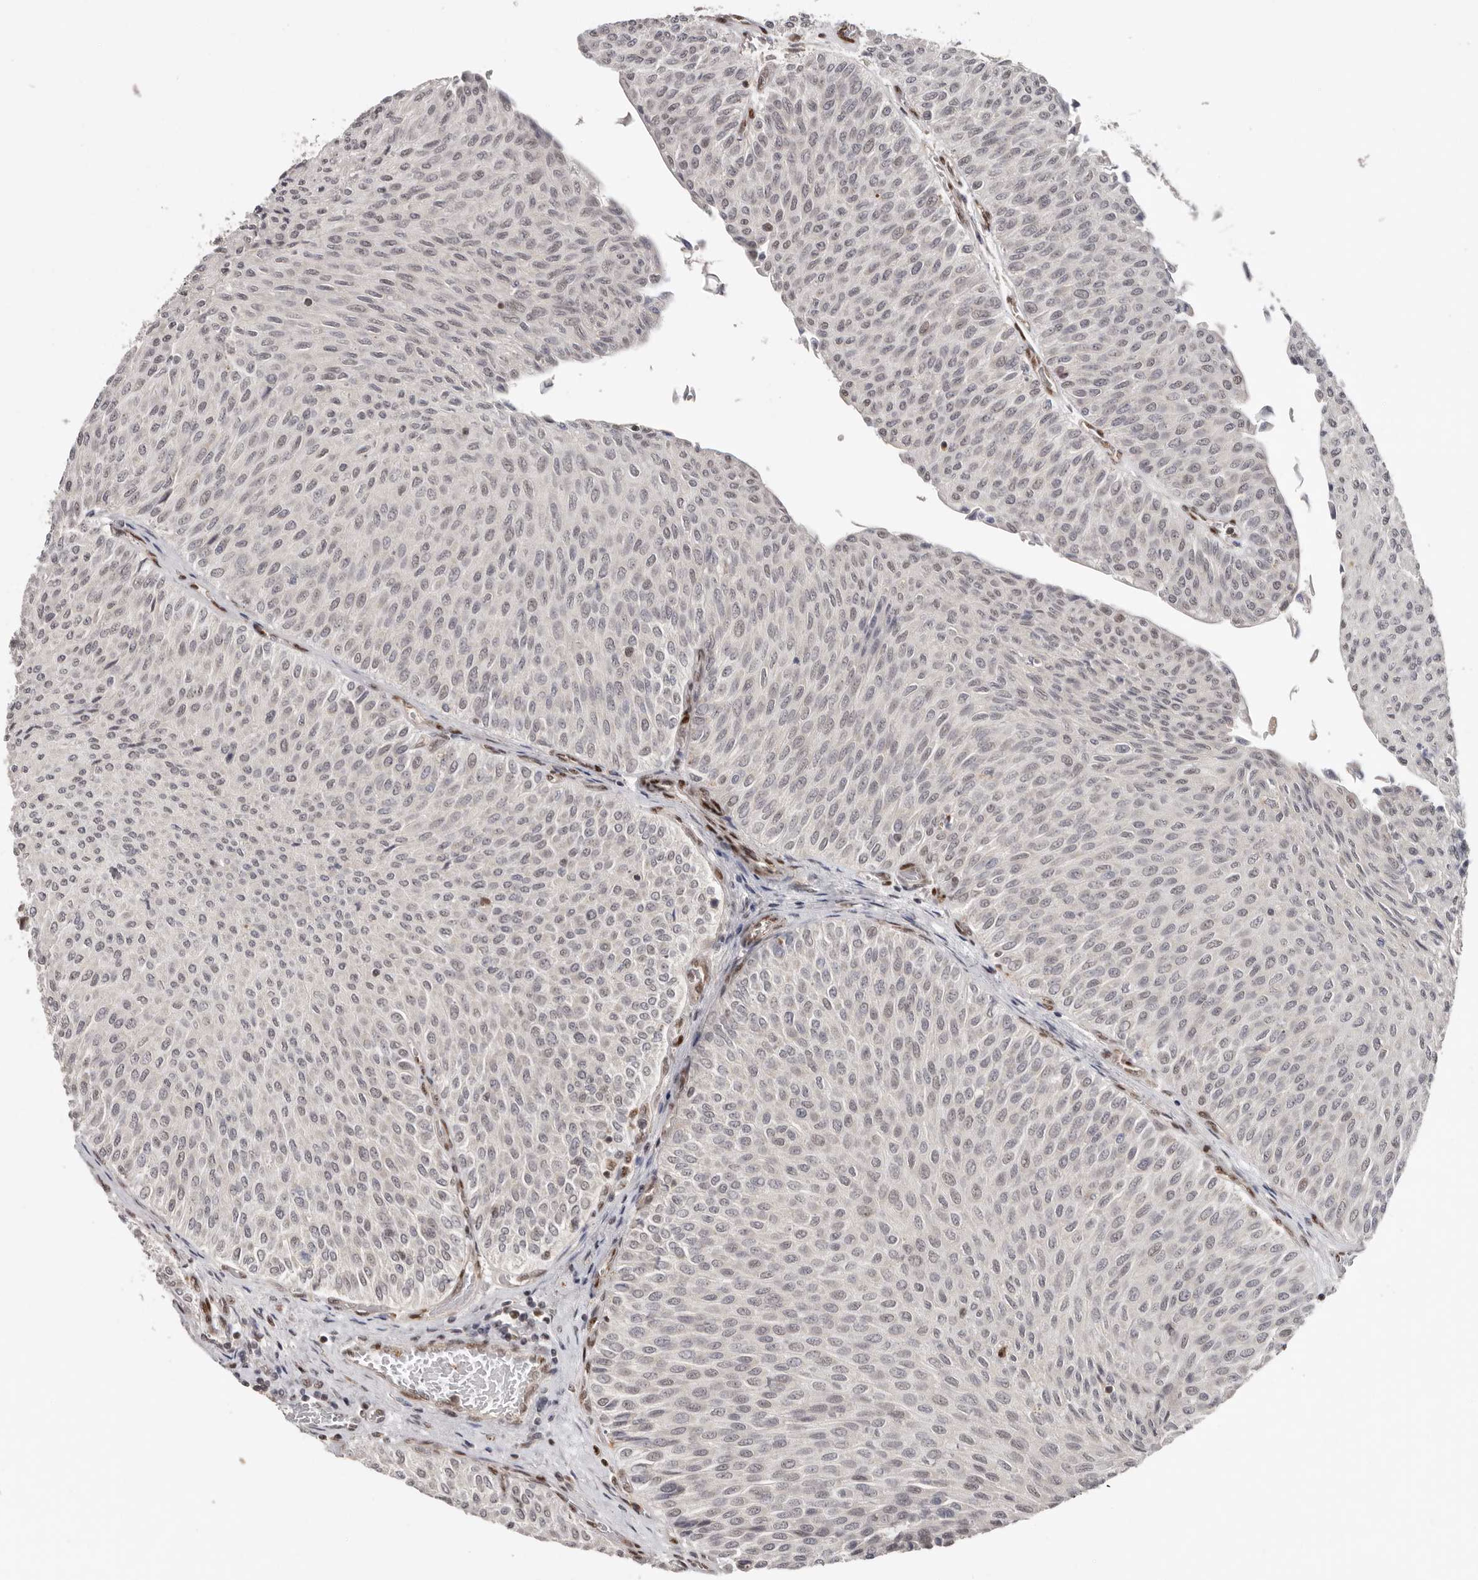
{"staining": {"intensity": "negative", "quantity": "none", "location": "none"}, "tissue": "urothelial cancer", "cell_type": "Tumor cells", "image_type": "cancer", "snomed": [{"axis": "morphology", "description": "Urothelial carcinoma, Low grade"}, {"axis": "topography", "description": "Urinary bladder"}], "caption": "Immunohistochemical staining of urothelial carcinoma (low-grade) reveals no significant staining in tumor cells.", "gene": "SMAD7", "patient": {"sex": "male", "age": 78}}